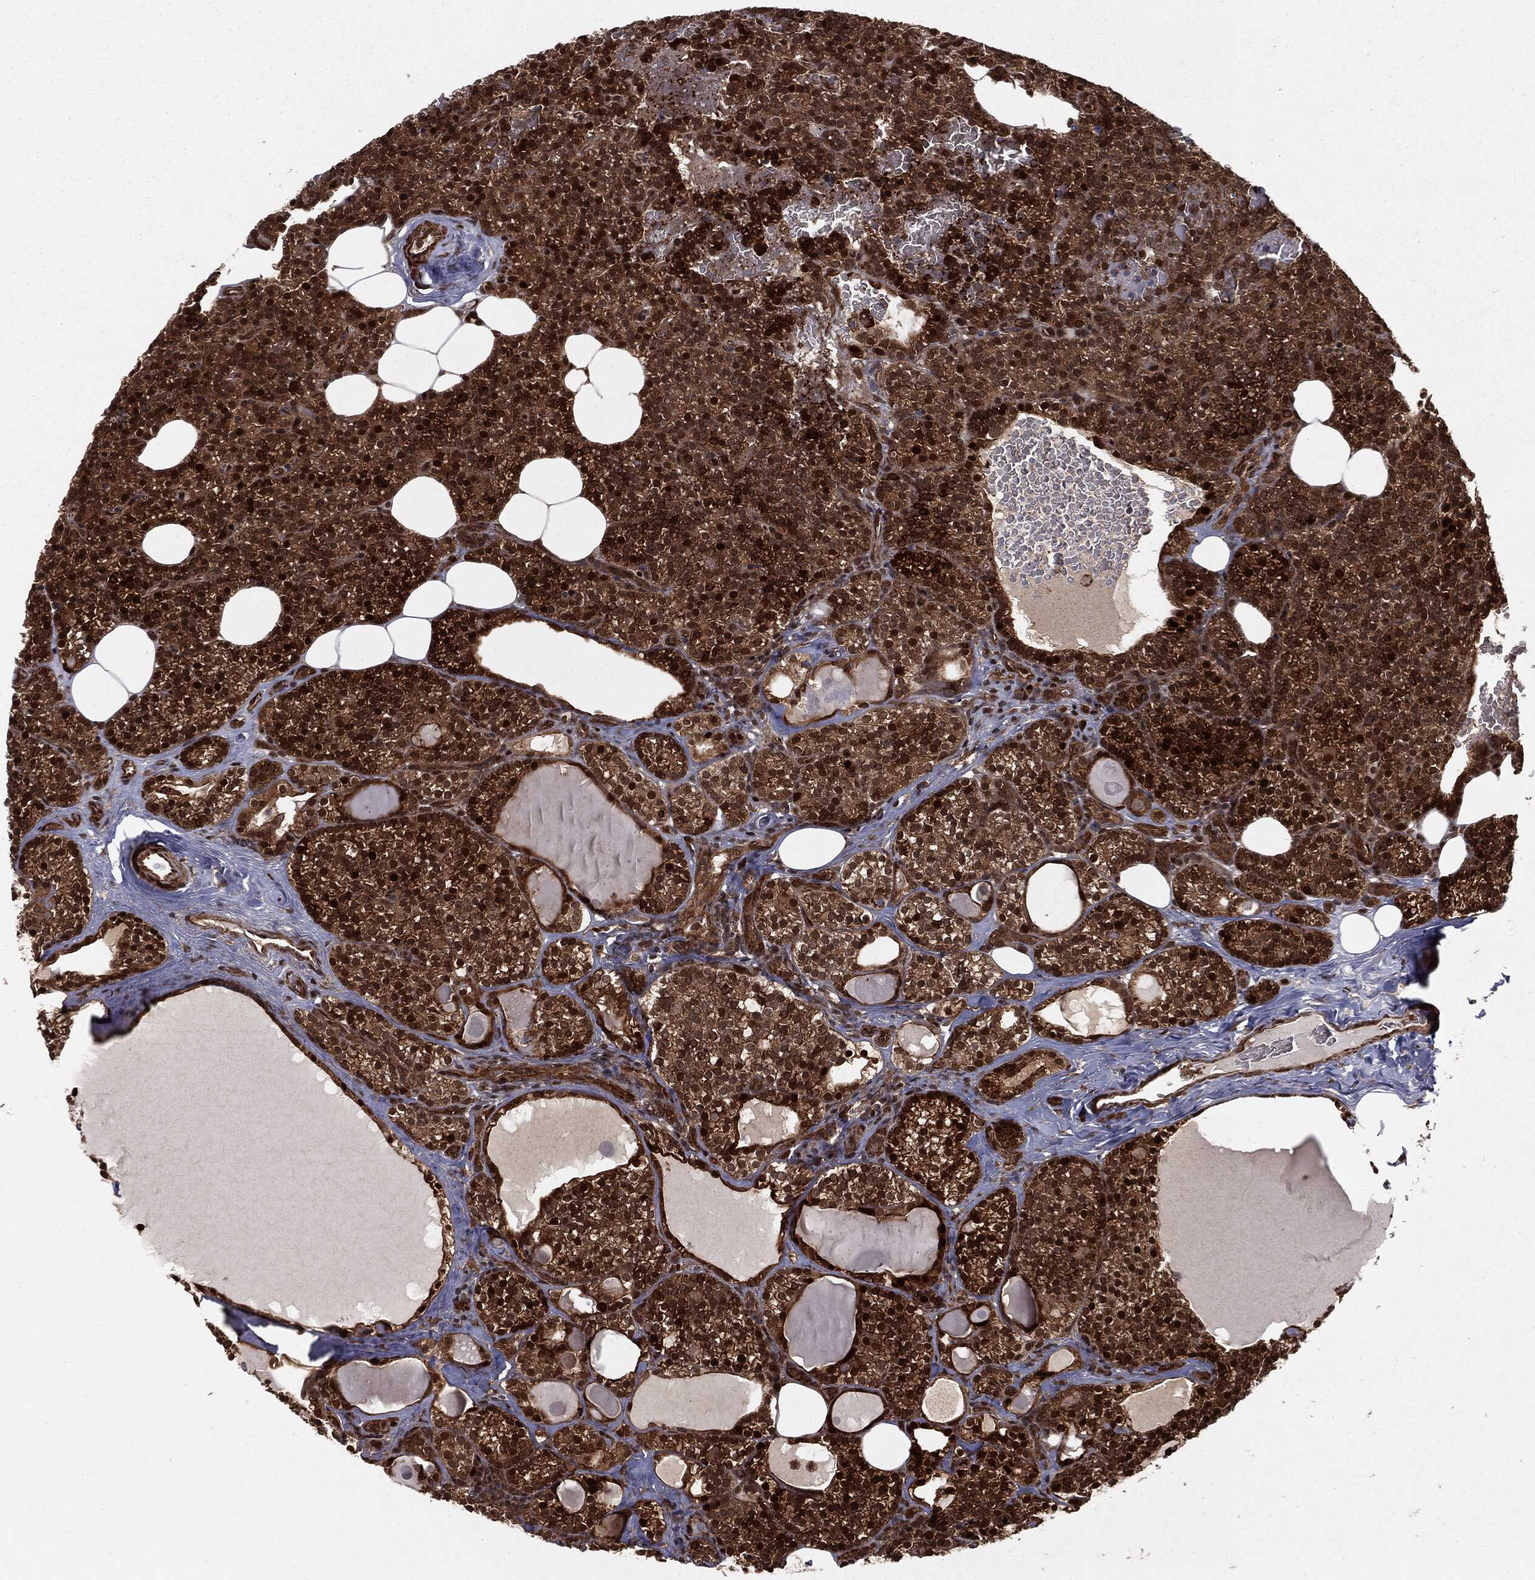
{"staining": {"intensity": "strong", "quantity": ">75%", "location": "cytoplasmic/membranous,nuclear"}, "tissue": "parathyroid gland", "cell_type": "Glandular cells", "image_type": "normal", "snomed": [{"axis": "morphology", "description": "Normal tissue, NOS"}, {"axis": "topography", "description": "Parathyroid gland"}], "caption": "Immunohistochemistry micrograph of normal parathyroid gland stained for a protein (brown), which shows high levels of strong cytoplasmic/membranous,nuclear expression in approximately >75% of glandular cells.", "gene": "RANBP9", "patient": {"sex": "female", "age": 63}}